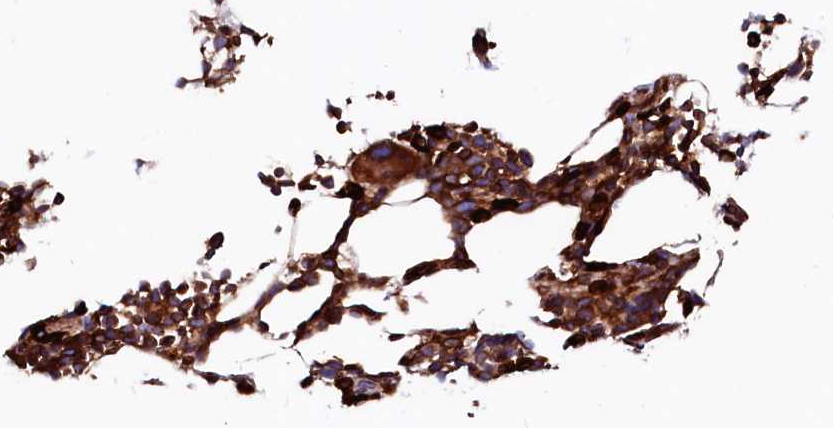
{"staining": {"intensity": "strong", "quantity": ">75%", "location": "cytoplasmic/membranous"}, "tissue": "bone marrow", "cell_type": "Hematopoietic cells", "image_type": "normal", "snomed": [{"axis": "morphology", "description": "Normal tissue, NOS"}, {"axis": "morphology", "description": "Inflammation, NOS"}, {"axis": "topography", "description": "Bone marrow"}], "caption": "Immunohistochemistry (IHC) of benign human bone marrow demonstrates high levels of strong cytoplasmic/membranous positivity in about >75% of hematopoietic cells.", "gene": "DERL1", "patient": {"sex": "female", "age": 77}}